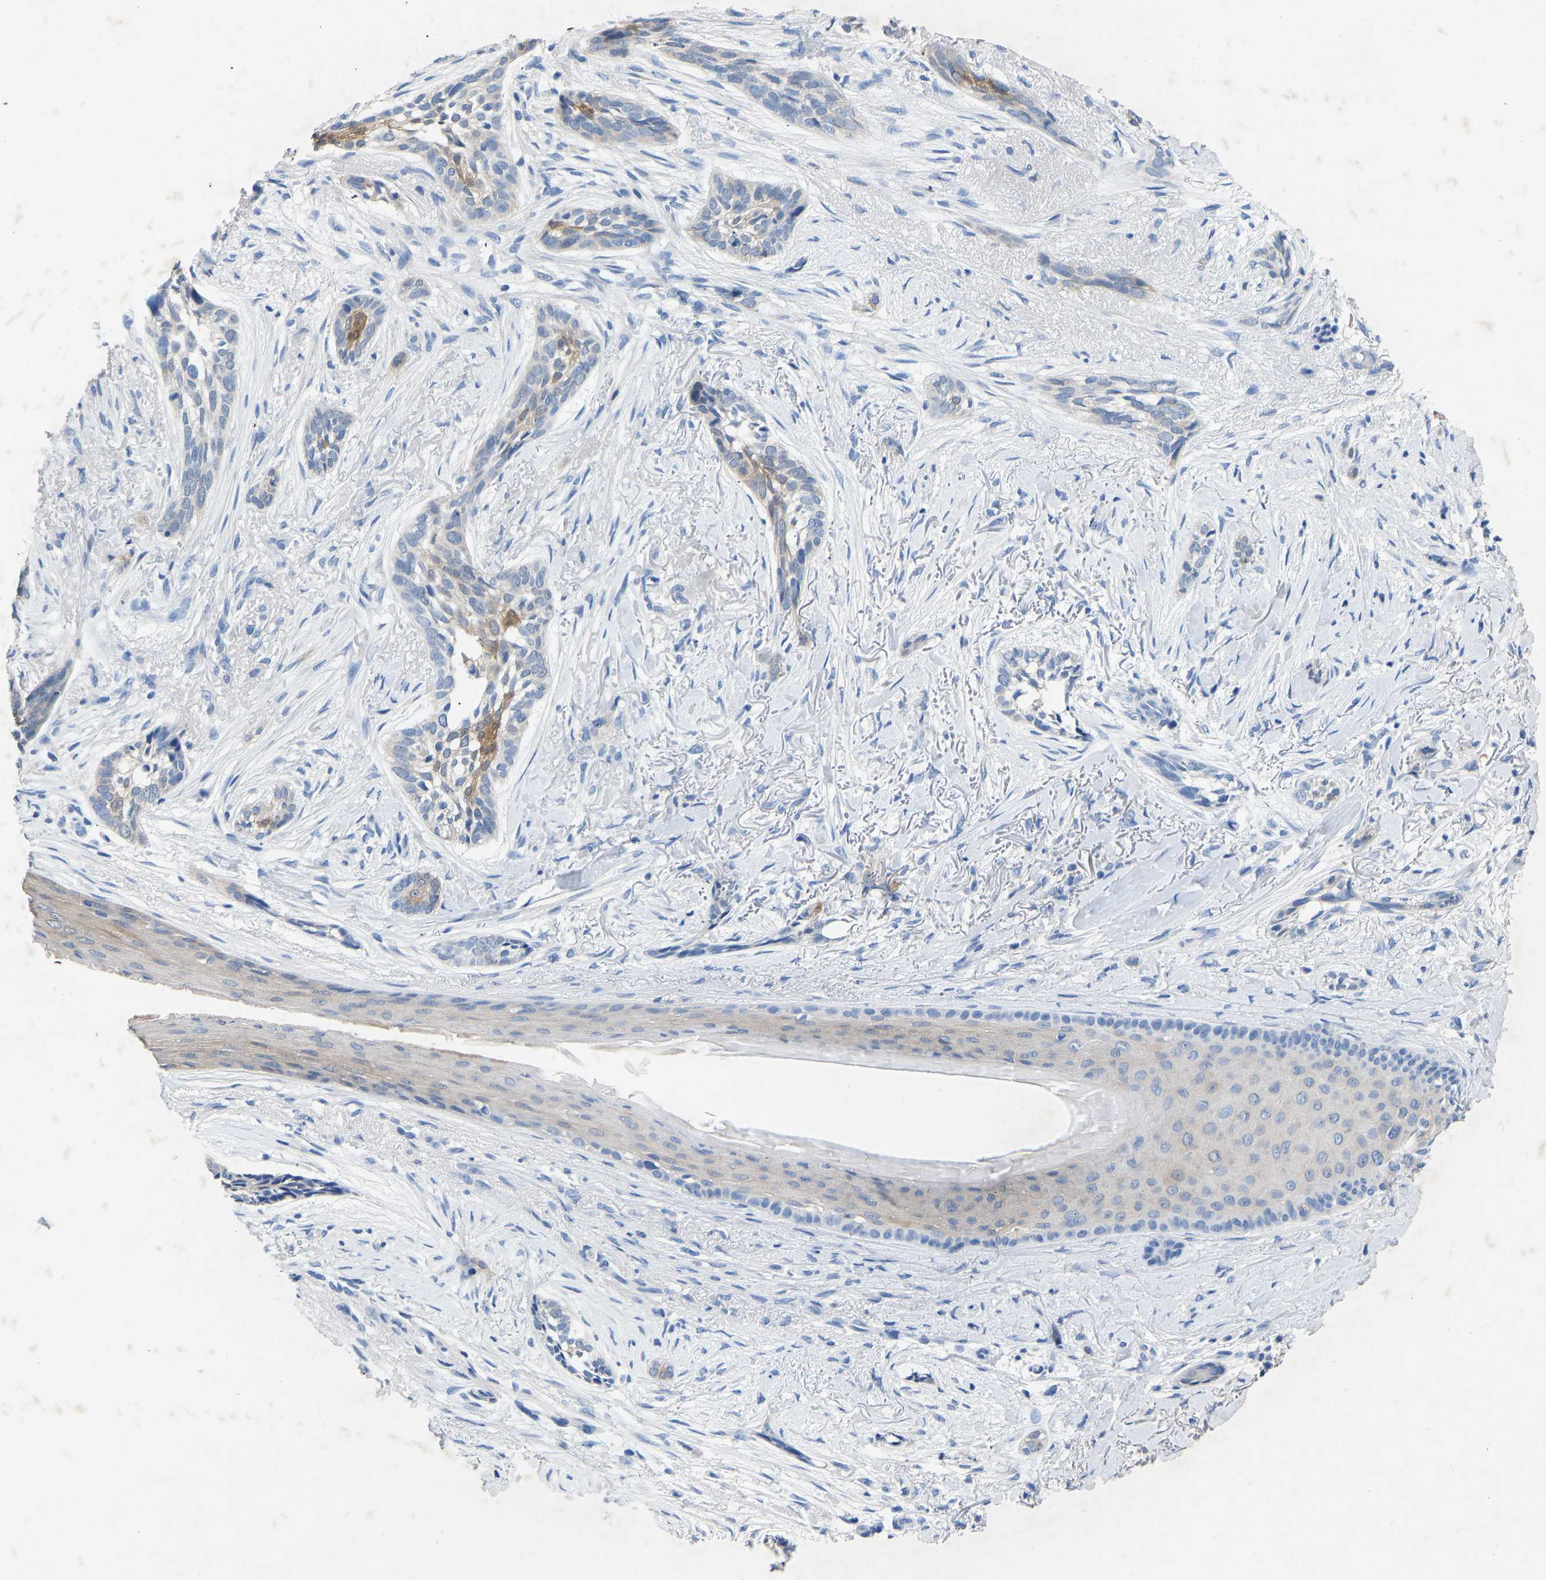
{"staining": {"intensity": "moderate", "quantity": "<25%", "location": "cytoplasmic/membranous"}, "tissue": "skin cancer", "cell_type": "Tumor cells", "image_type": "cancer", "snomed": [{"axis": "morphology", "description": "Basal cell carcinoma"}, {"axis": "topography", "description": "Skin"}], "caption": "Immunohistochemistry (DAB (3,3'-diaminobenzidine)) staining of human skin cancer shows moderate cytoplasmic/membranous protein staining in about <25% of tumor cells. (DAB IHC with brightfield microscopy, high magnification).", "gene": "RBP1", "patient": {"sex": "female", "age": 88}}